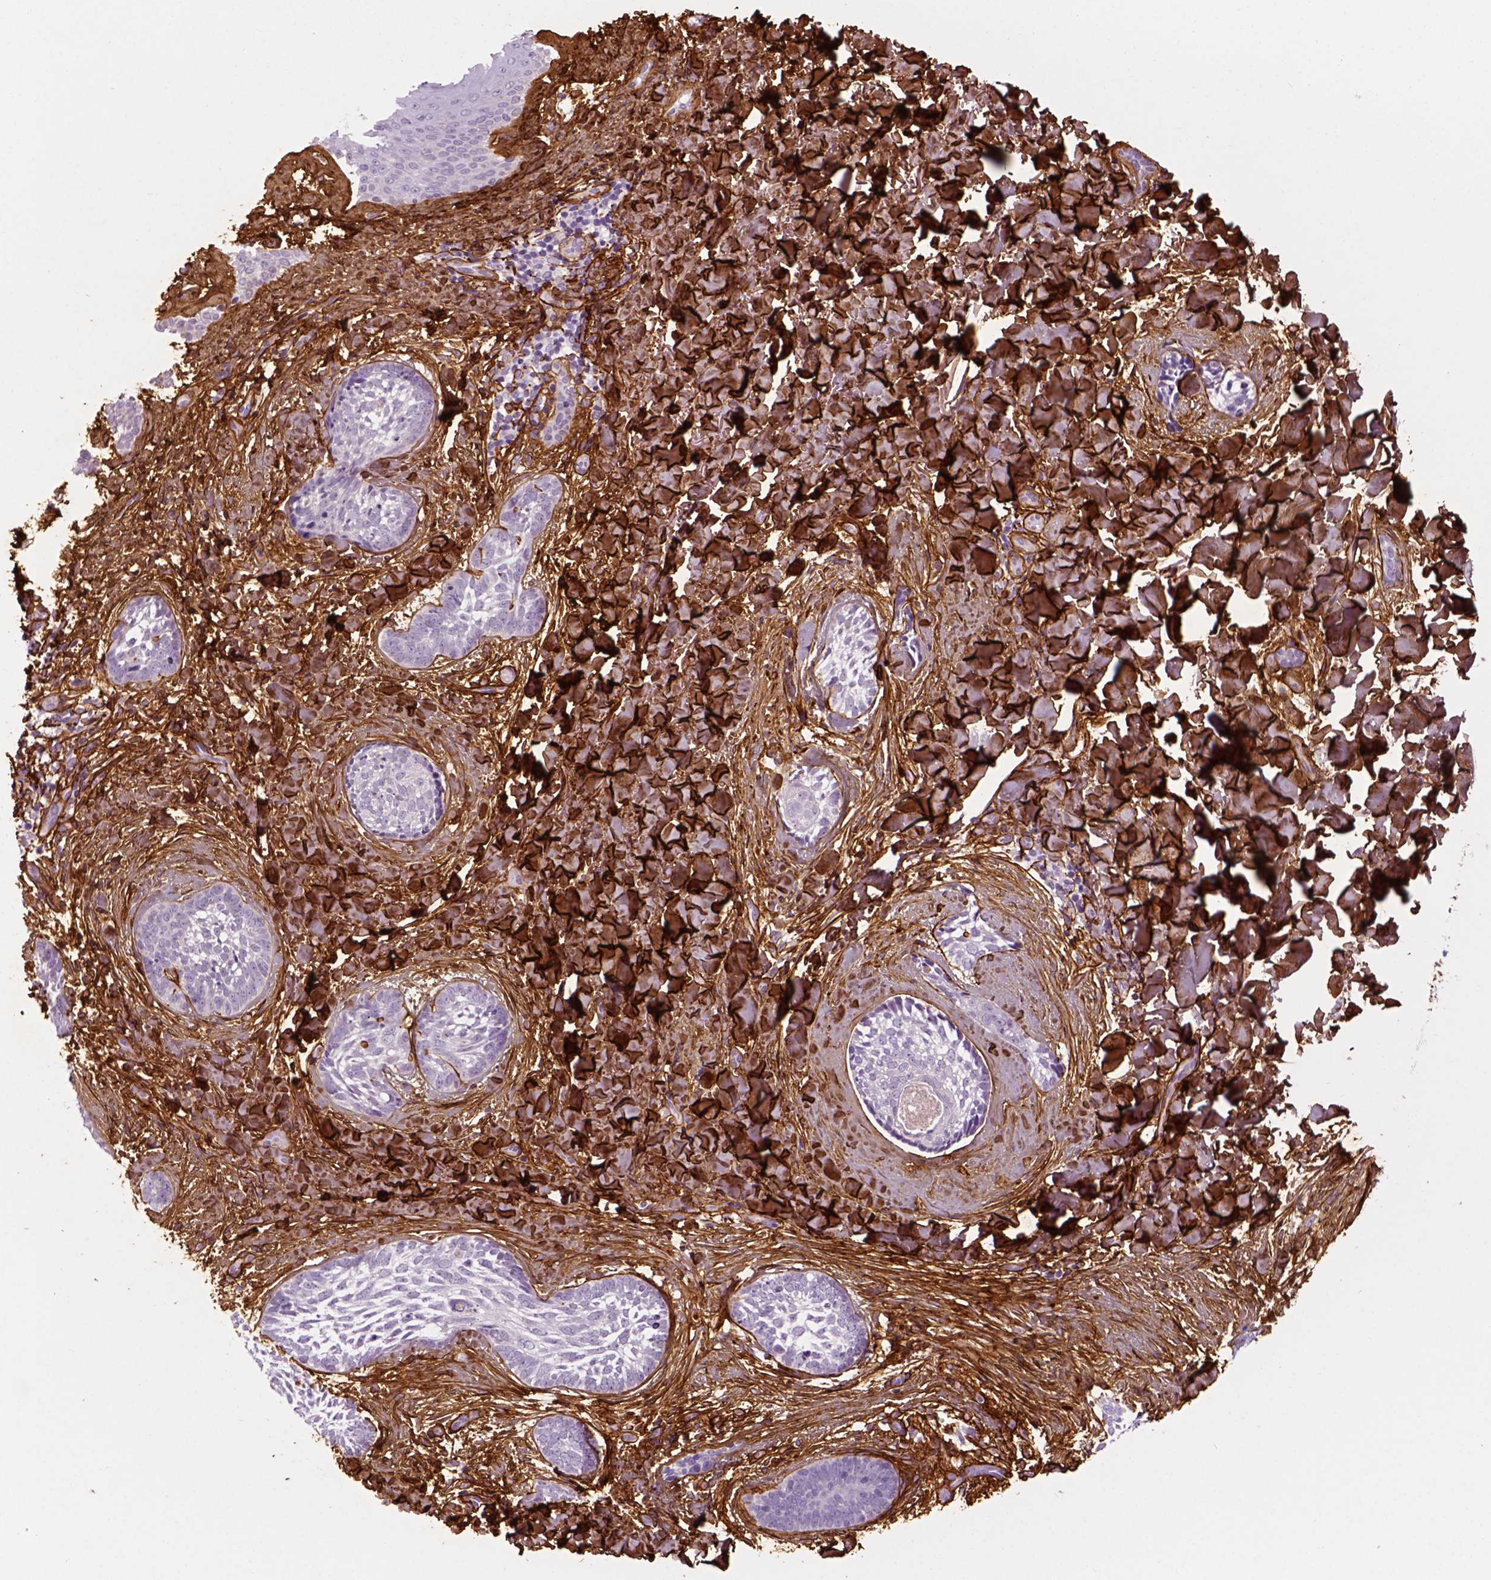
{"staining": {"intensity": "negative", "quantity": "none", "location": "none"}, "tissue": "skin cancer", "cell_type": "Tumor cells", "image_type": "cancer", "snomed": [{"axis": "morphology", "description": "Basal cell carcinoma"}, {"axis": "topography", "description": "Skin"}], "caption": "Immunohistochemical staining of skin cancer demonstrates no significant expression in tumor cells. (Brightfield microscopy of DAB (3,3'-diaminobenzidine) immunohistochemistry (IHC) at high magnification).", "gene": "COL6A2", "patient": {"sex": "female", "age": 68}}